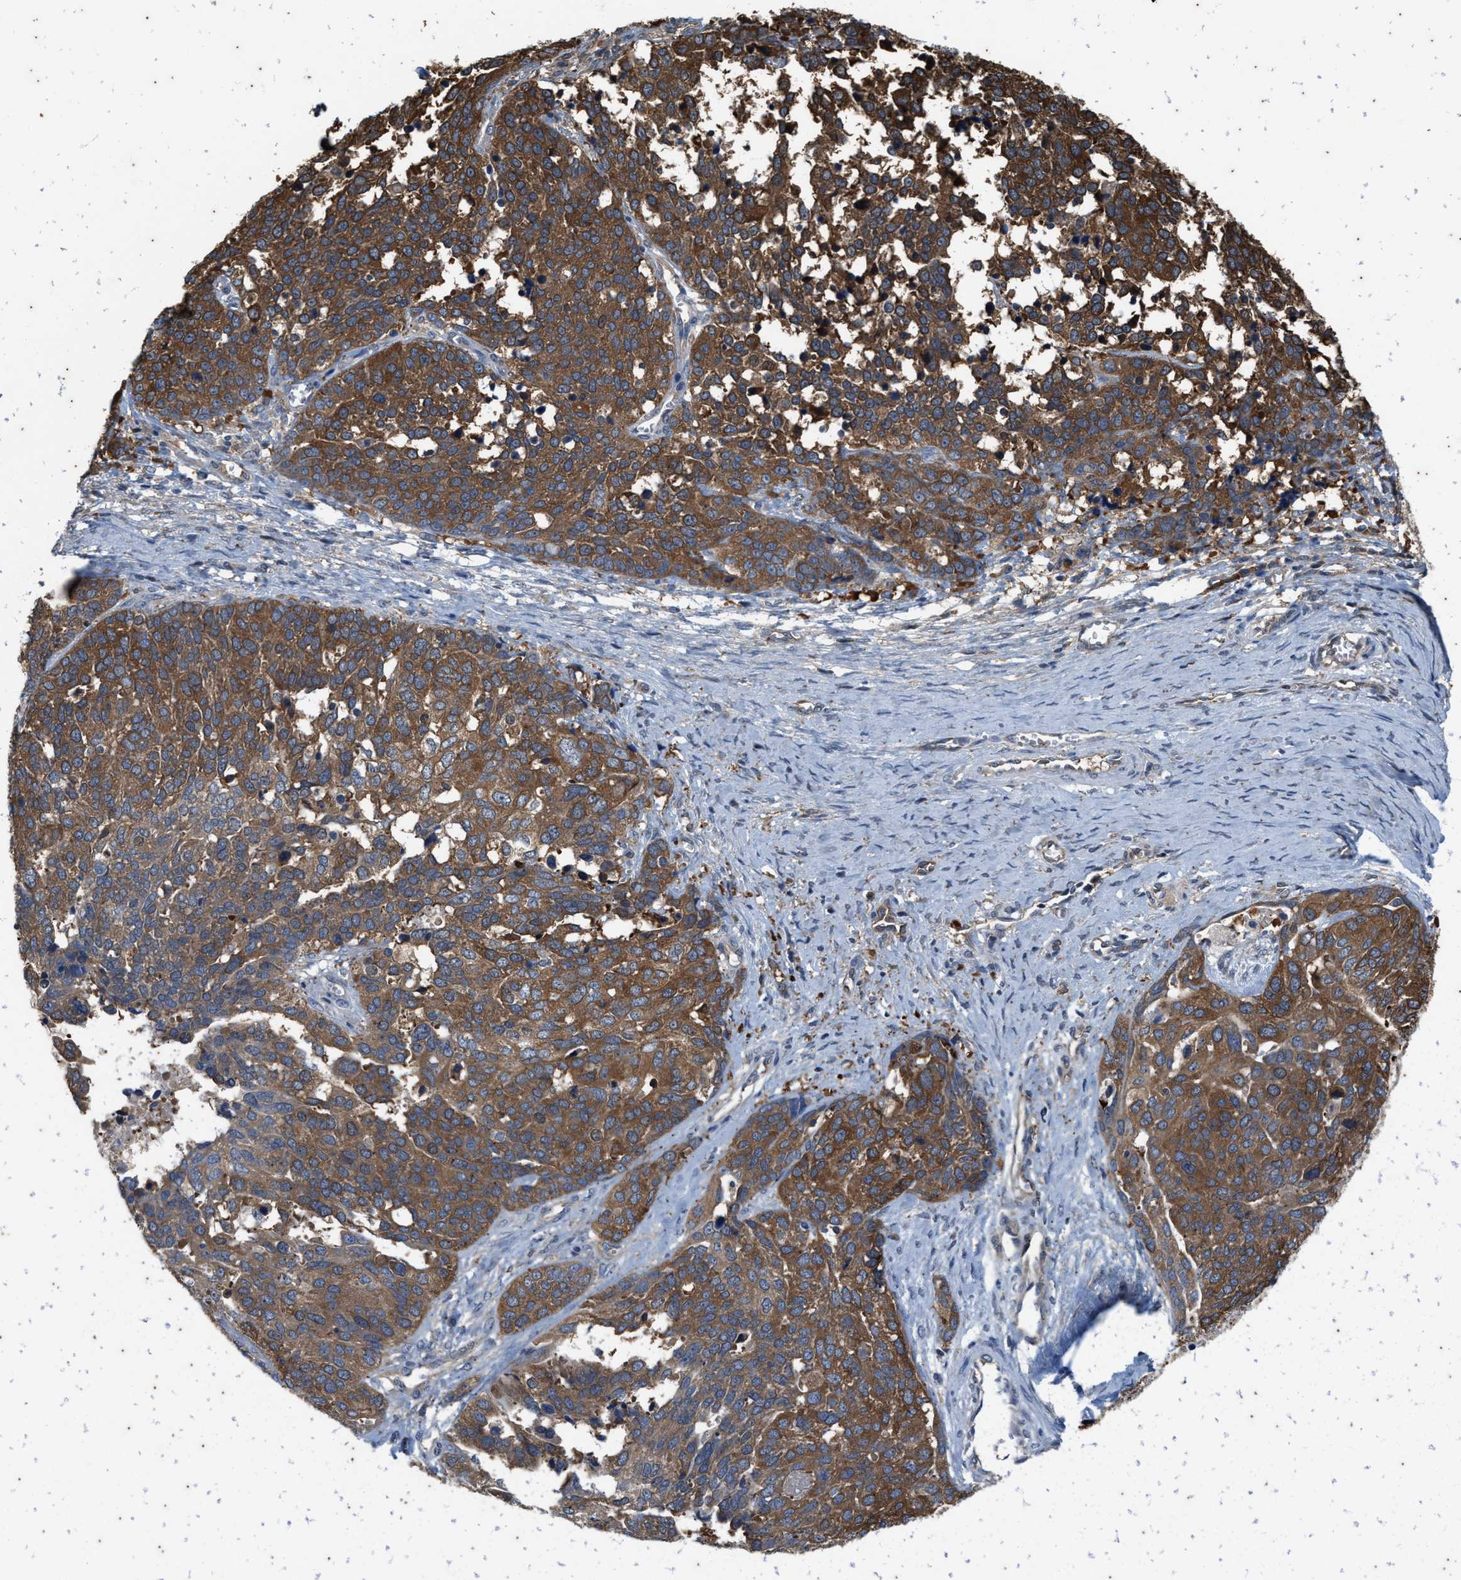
{"staining": {"intensity": "strong", "quantity": ">75%", "location": "cytoplasmic/membranous"}, "tissue": "ovarian cancer", "cell_type": "Tumor cells", "image_type": "cancer", "snomed": [{"axis": "morphology", "description": "Cystadenocarcinoma, serous, NOS"}, {"axis": "topography", "description": "Ovary"}], "caption": "Immunohistochemical staining of human ovarian serous cystadenocarcinoma demonstrates high levels of strong cytoplasmic/membranous staining in approximately >75% of tumor cells.", "gene": "COX19", "patient": {"sex": "female", "age": 44}}